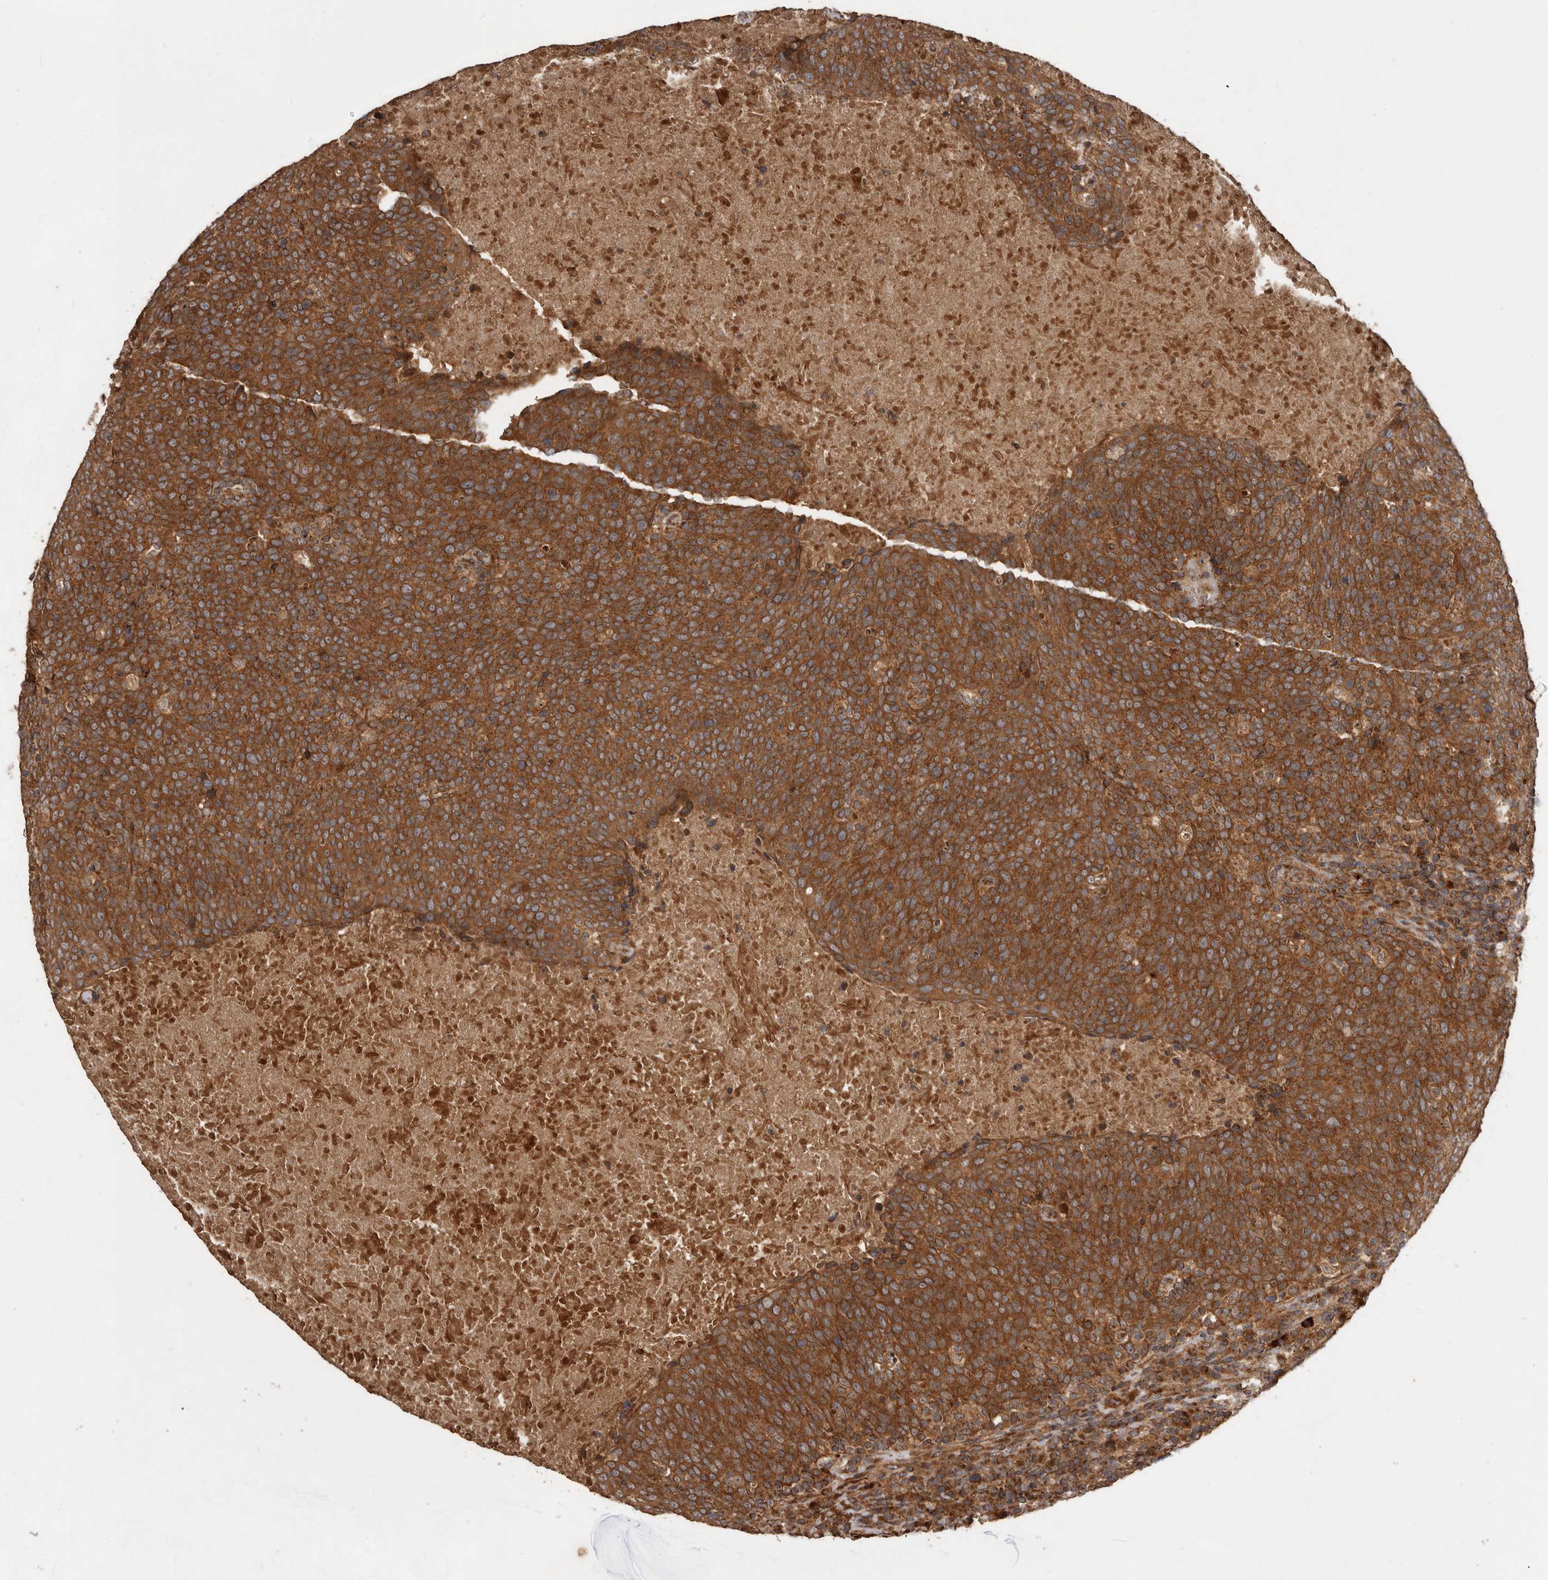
{"staining": {"intensity": "moderate", "quantity": ">75%", "location": "cytoplasmic/membranous"}, "tissue": "head and neck cancer", "cell_type": "Tumor cells", "image_type": "cancer", "snomed": [{"axis": "morphology", "description": "Squamous cell carcinoma, NOS"}, {"axis": "morphology", "description": "Squamous cell carcinoma, metastatic, NOS"}, {"axis": "topography", "description": "Lymph node"}, {"axis": "topography", "description": "Head-Neck"}], "caption": "A medium amount of moderate cytoplasmic/membranous positivity is present in approximately >75% of tumor cells in head and neck cancer (squamous cell carcinoma) tissue.", "gene": "STK36", "patient": {"sex": "male", "age": 62}}